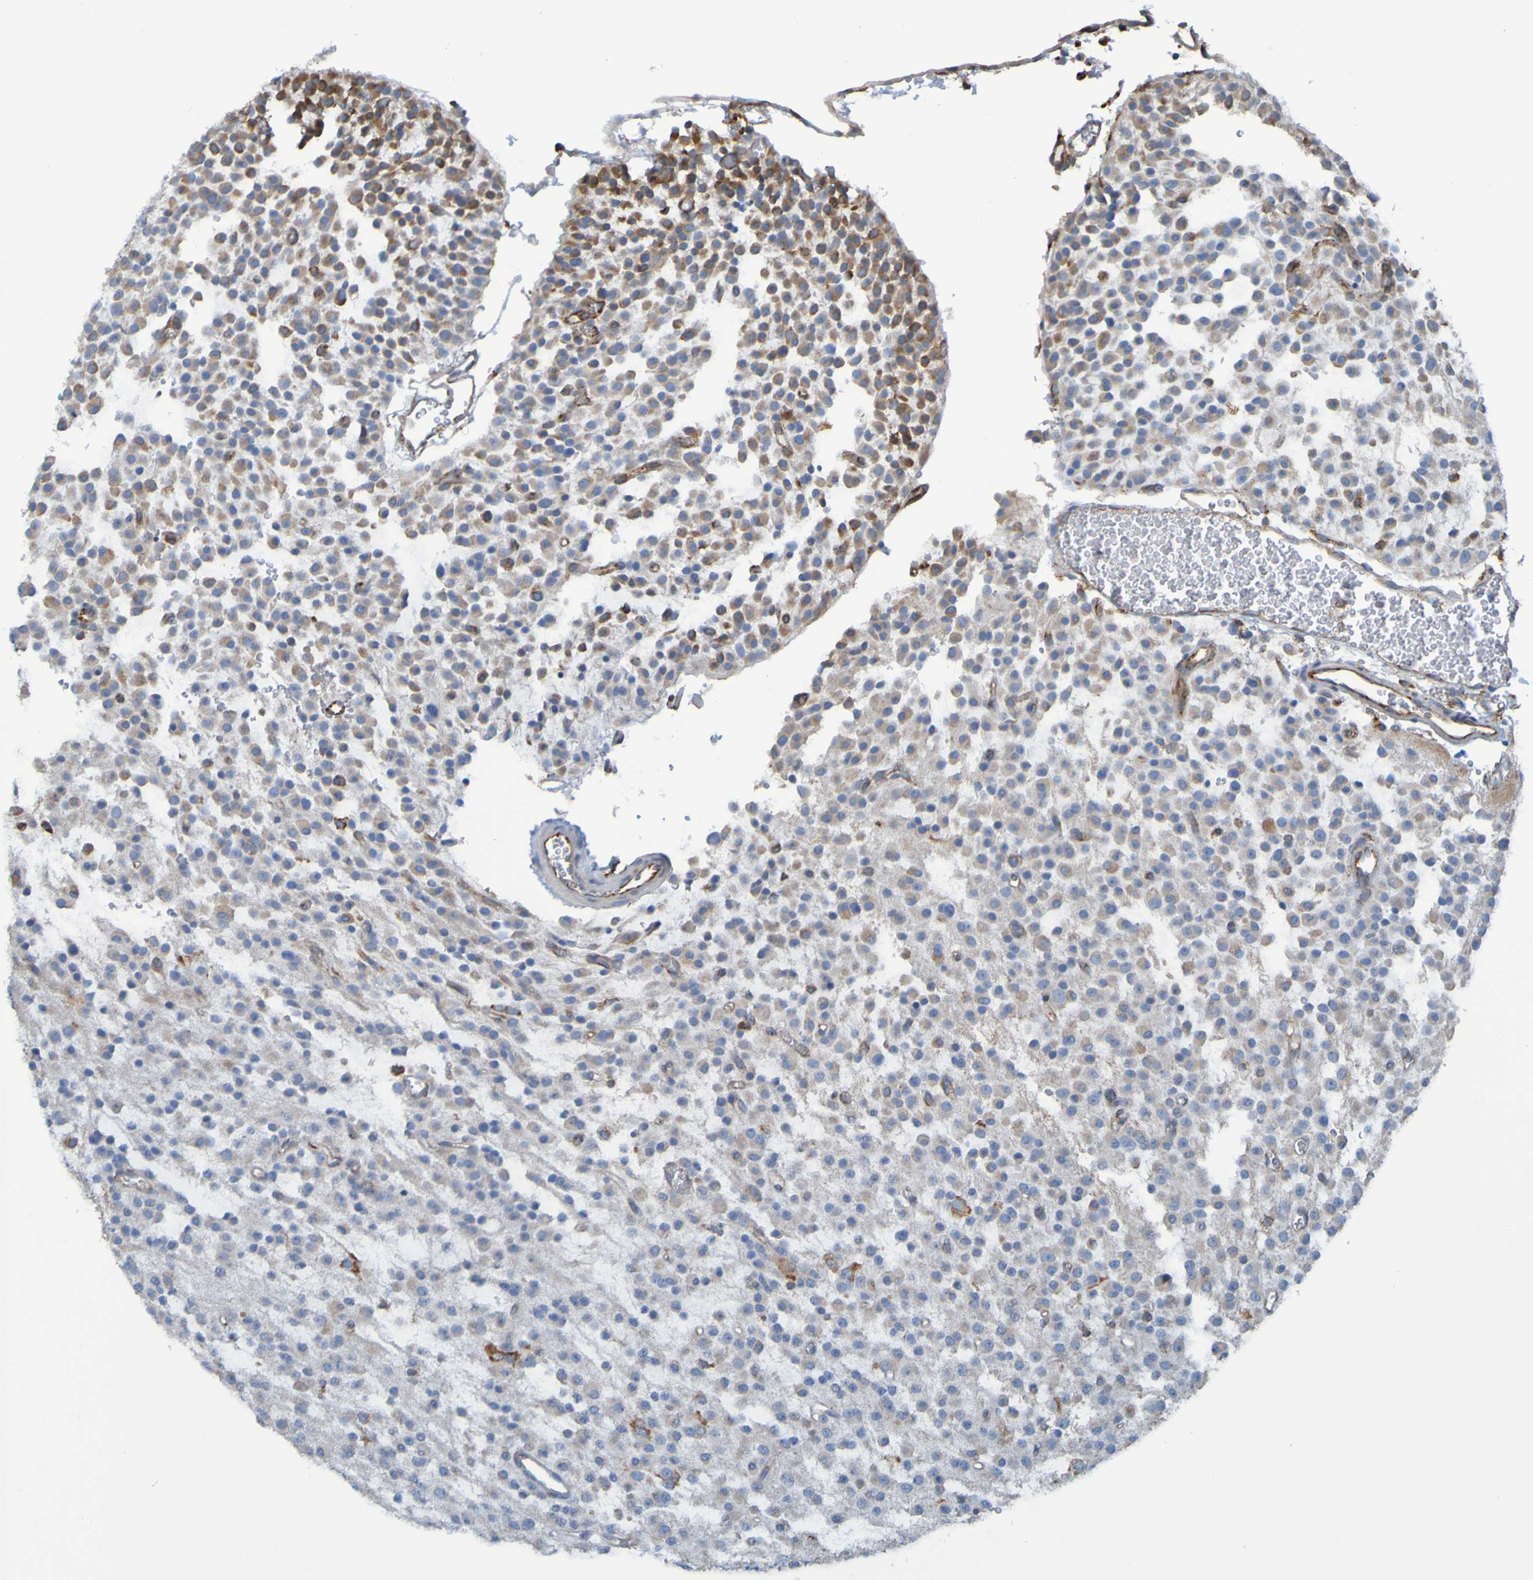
{"staining": {"intensity": "weak", "quantity": "25%-75%", "location": "cytoplasmic/membranous"}, "tissue": "glioma", "cell_type": "Tumor cells", "image_type": "cancer", "snomed": [{"axis": "morphology", "description": "Glioma, malignant, Low grade"}, {"axis": "topography", "description": "Brain"}], "caption": "DAB immunohistochemical staining of malignant glioma (low-grade) exhibits weak cytoplasmic/membranous protein staining in about 25%-75% of tumor cells.", "gene": "SSR1", "patient": {"sex": "male", "age": 38}}